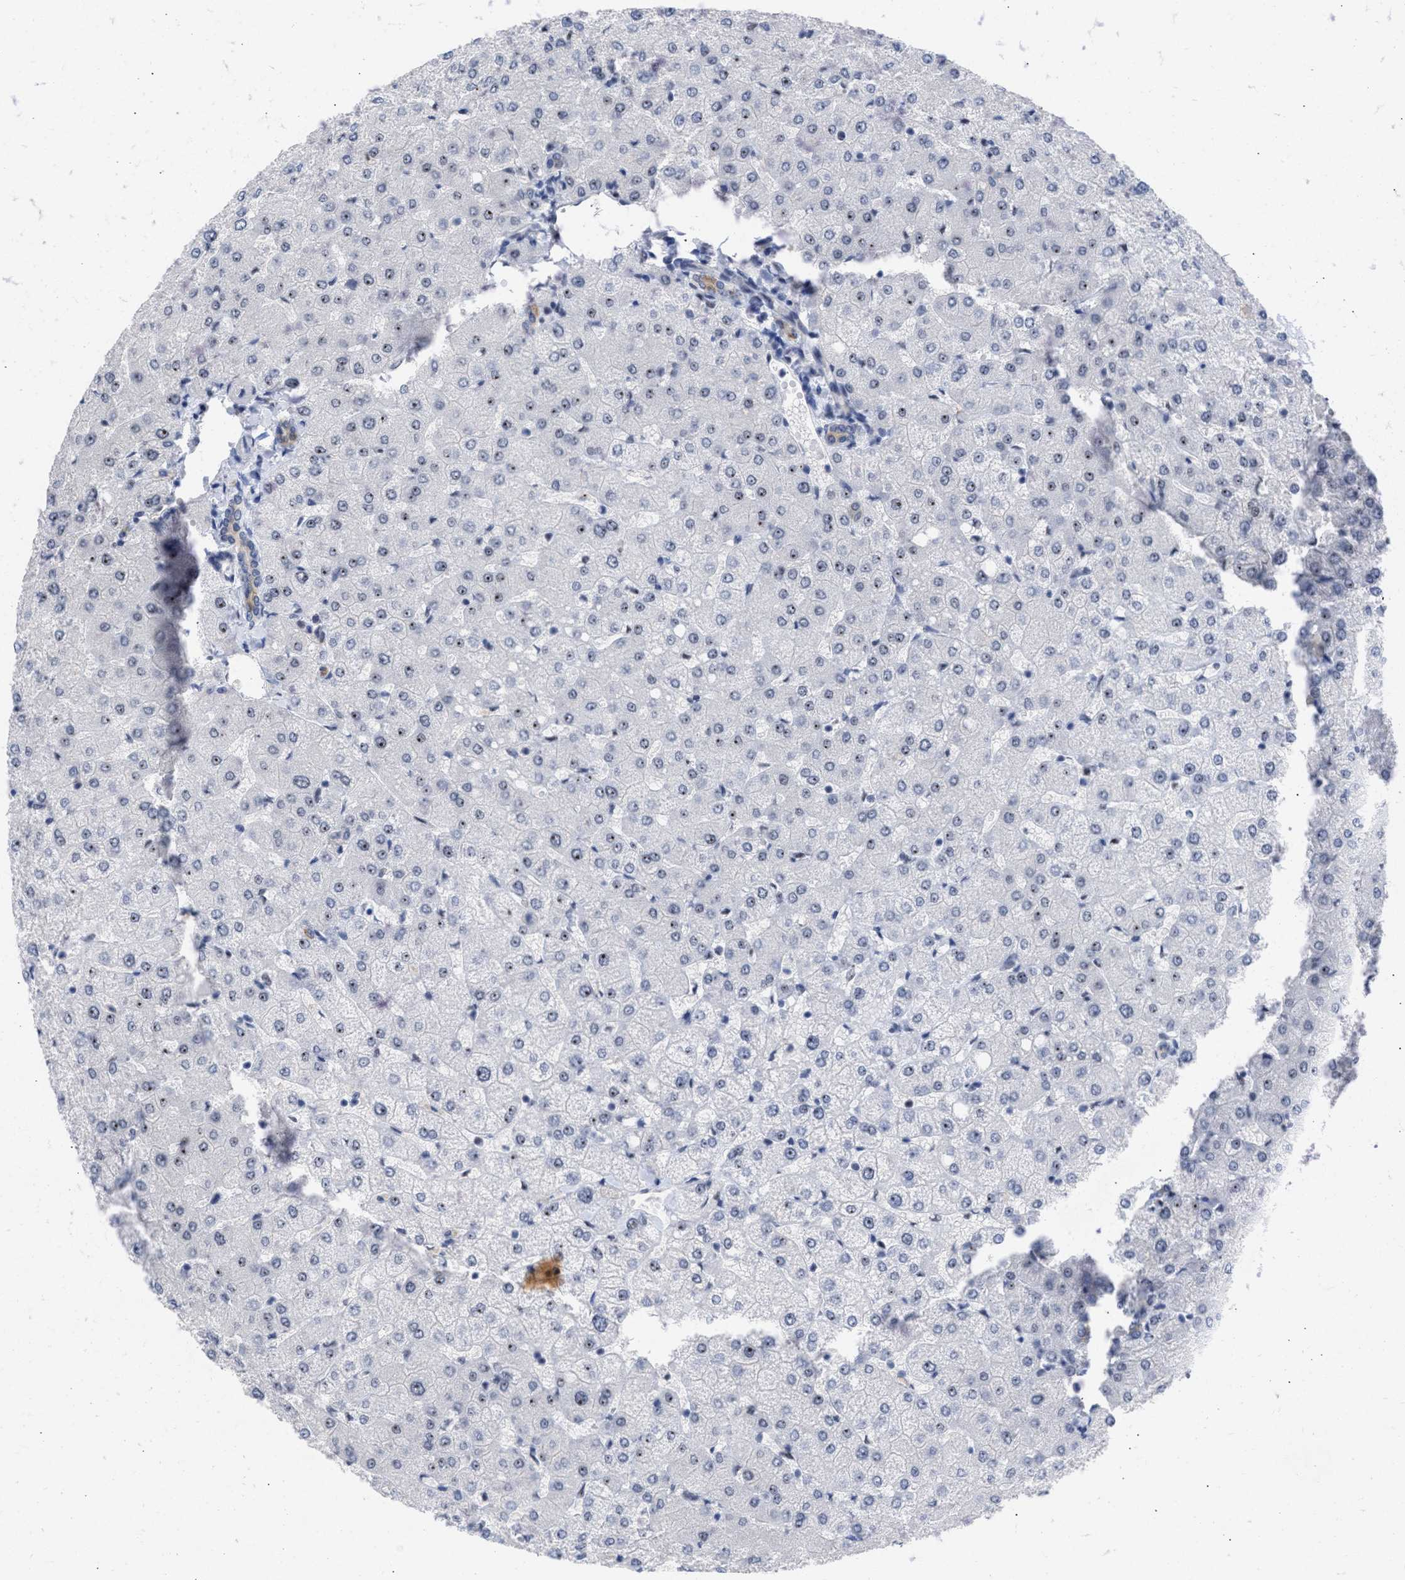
{"staining": {"intensity": "moderate", "quantity": ">75%", "location": "cytoplasmic/membranous"}, "tissue": "liver", "cell_type": "Cholangiocytes", "image_type": "normal", "snomed": [{"axis": "morphology", "description": "Normal tissue, NOS"}, {"axis": "topography", "description": "Liver"}], "caption": "Immunohistochemistry (IHC) (DAB (3,3'-diaminobenzidine)) staining of normal human liver displays moderate cytoplasmic/membranous protein staining in about >75% of cholangiocytes.", "gene": "DDX41", "patient": {"sex": "female", "age": 54}}